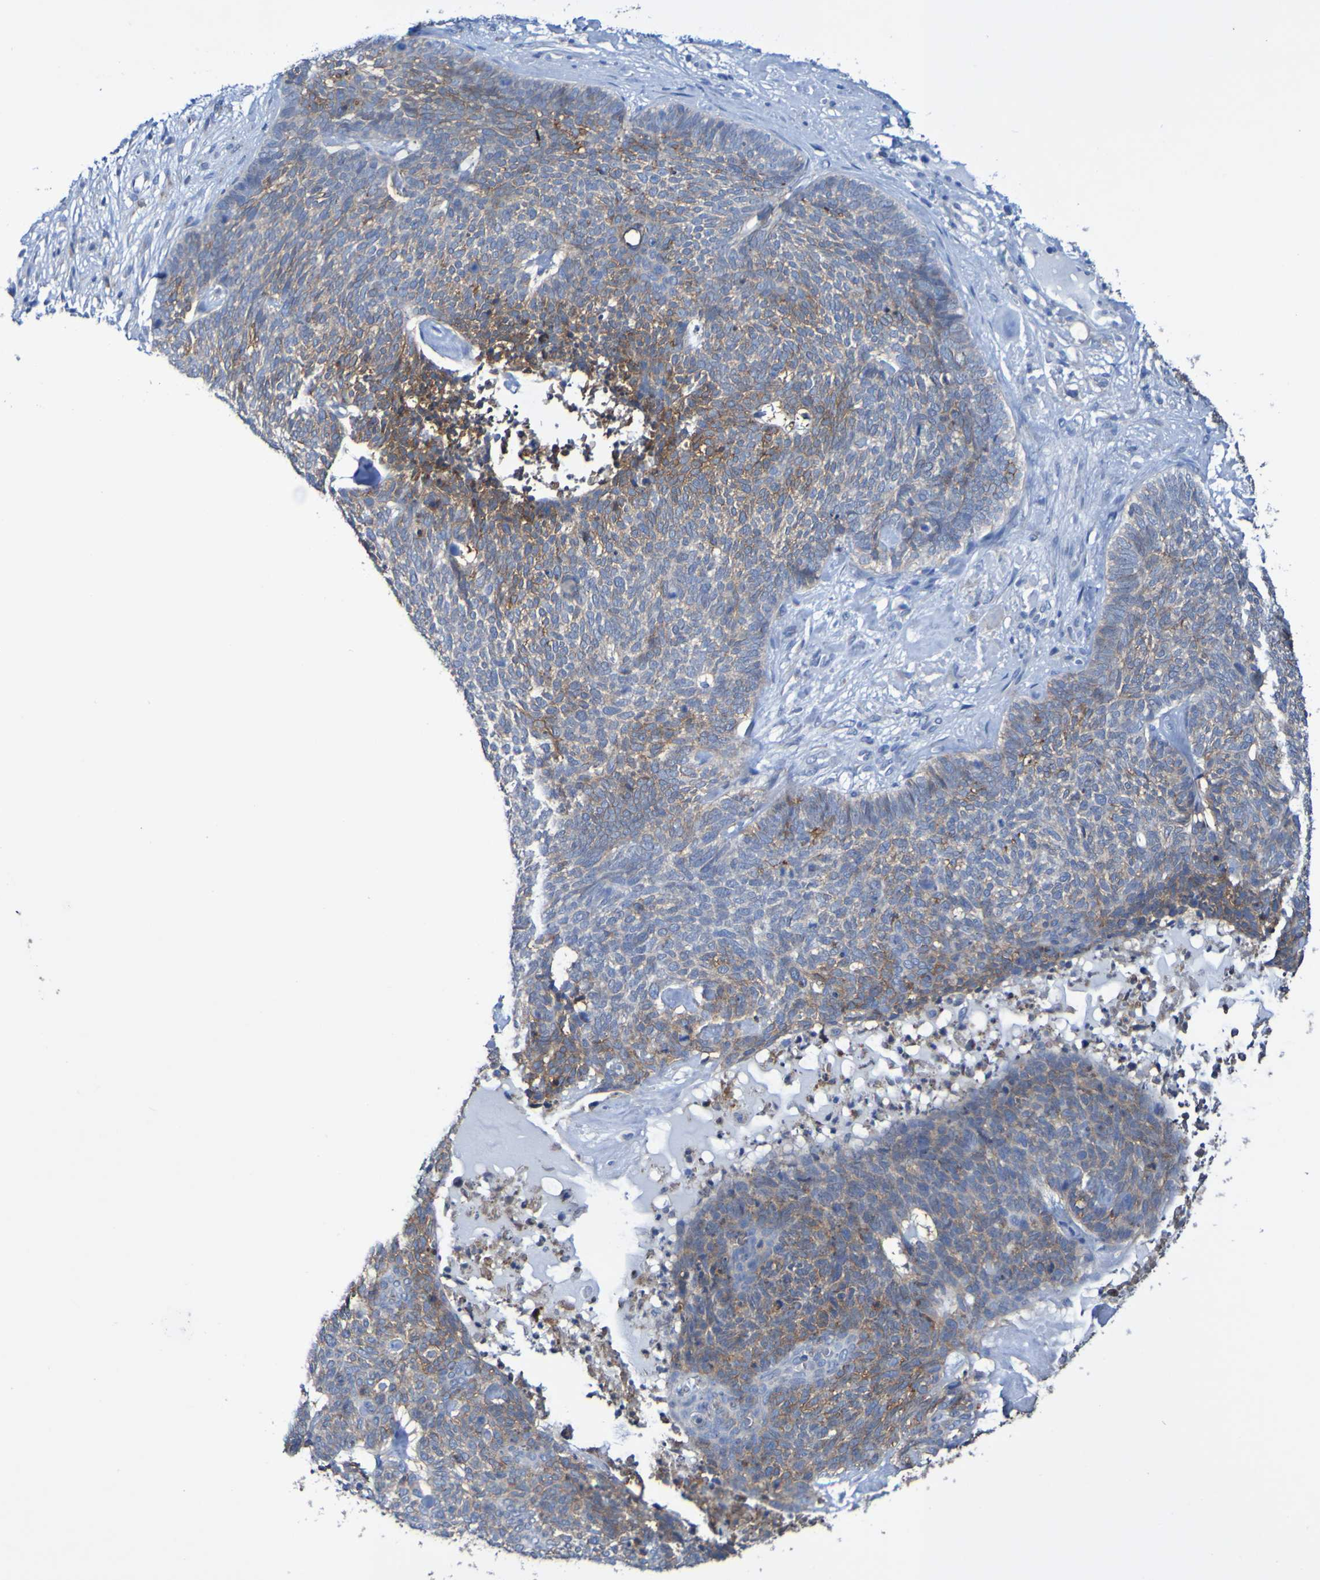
{"staining": {"intensity": "moderate", "quantity": "25%-75%", "location": "cytoplasmic/membranous"}, "tissue": "skin cancer", "cell_type": "Tumor cells", "image_type": "cancer", "snomed": [{"axis": "morphology", "description": "Basal cell carcinoma"}, {"axis": "topography", "description": "Skin"}], "caption": "Approximately 25%-75% of tumor cells in human skin cancer demonstrate moderate cytoplasmic/membranous protein staining as visualized by brown immunohistochemical staining.", "gene": "SLC3A2", "patient": {"sex": "female", "age": 84}}